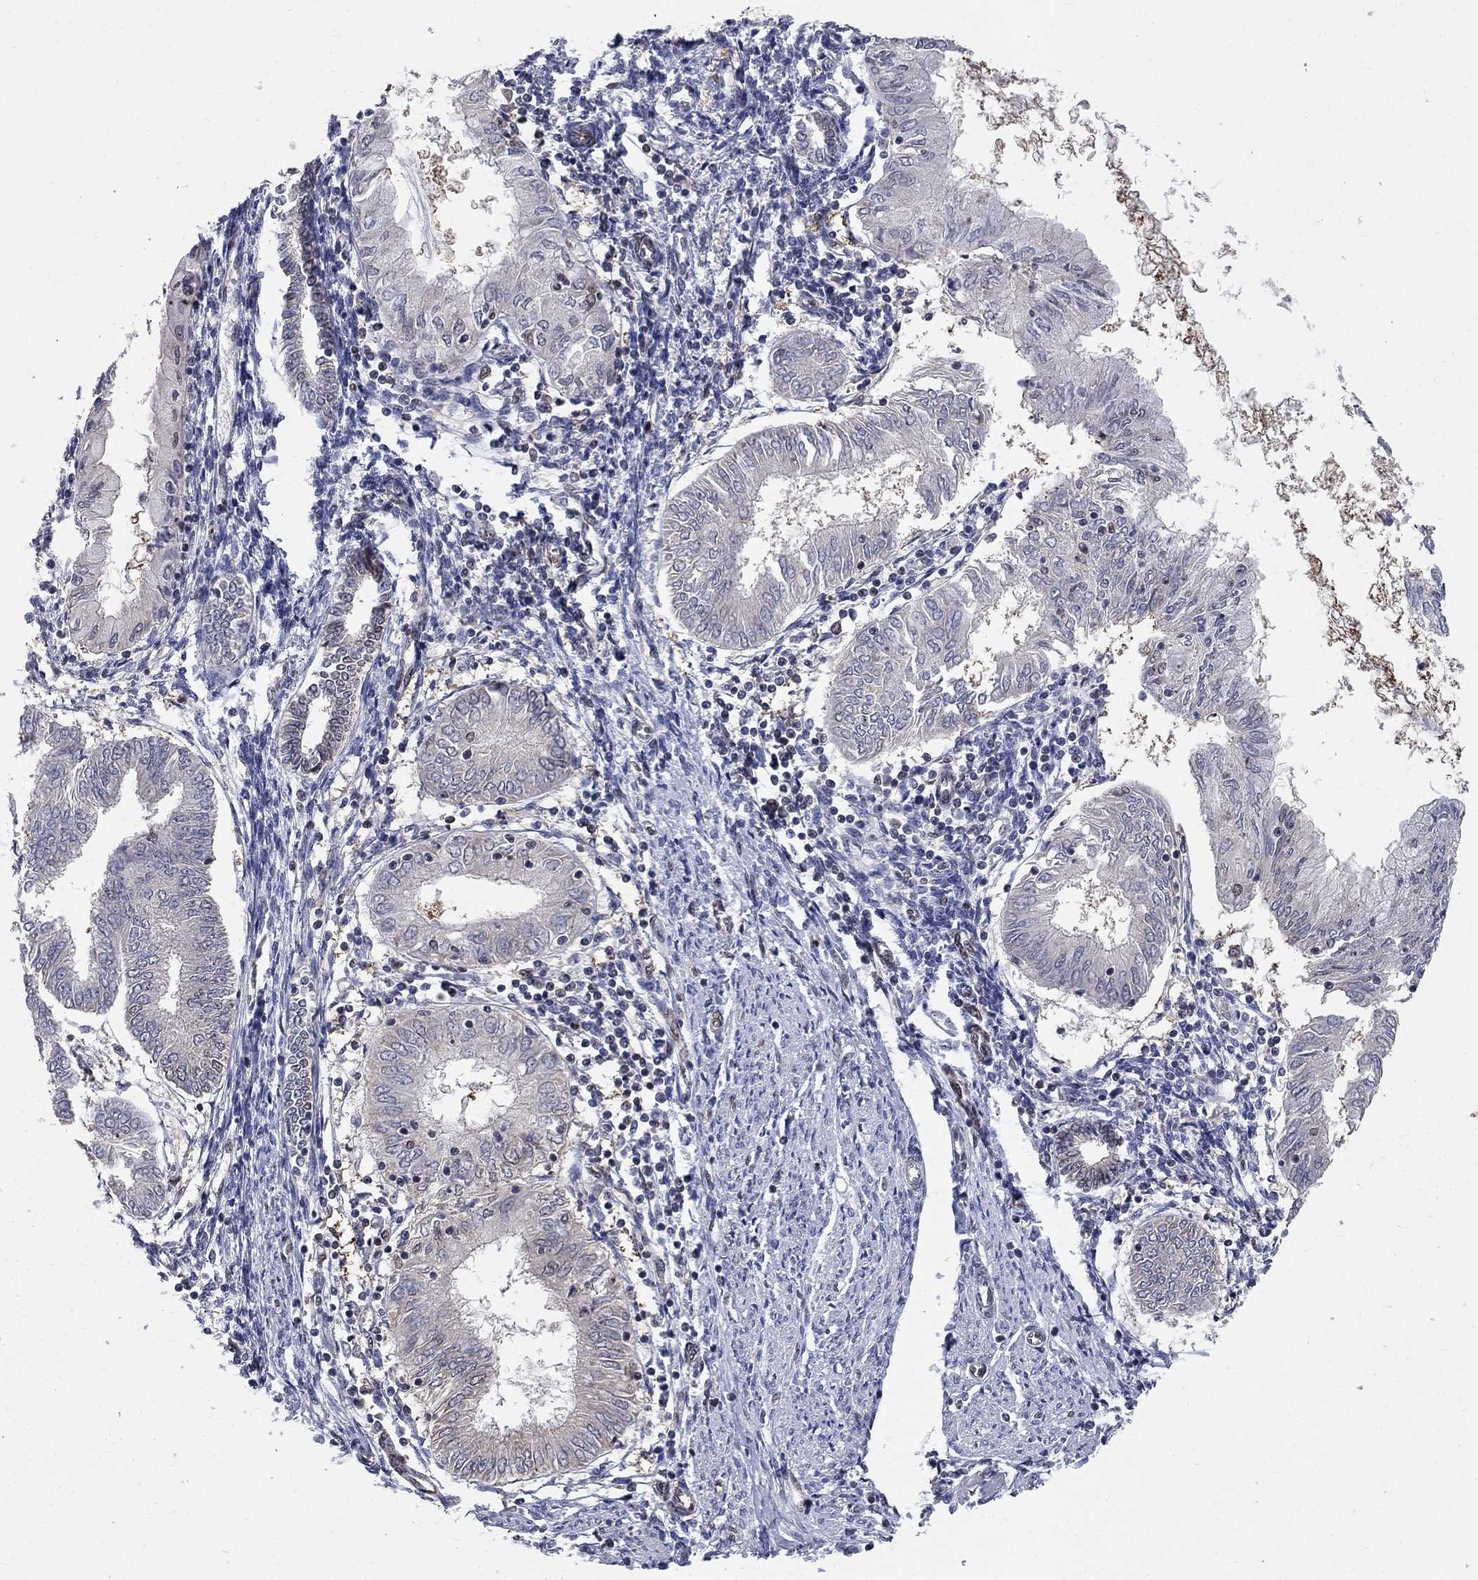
{"staining": {"intensity": "negative", "quantity": "none", "location": "none"}, "tissue": "endometrial cancer", "cell_type": "Tumor cells", "image_type": "cancer", "snomed": [{"axis": "morphology", "description": "Adenocarcinoma, NOS"}, {"axis": "topography", "description": "Endometrium"}], "caption": "Immunohistochemistry (IHC) of endometrial cancer (adenocarcinoma) exhibits no staining in tumor cells.", "gene": "SAP30L", "patient": {"sex": "female", "age": 68}}